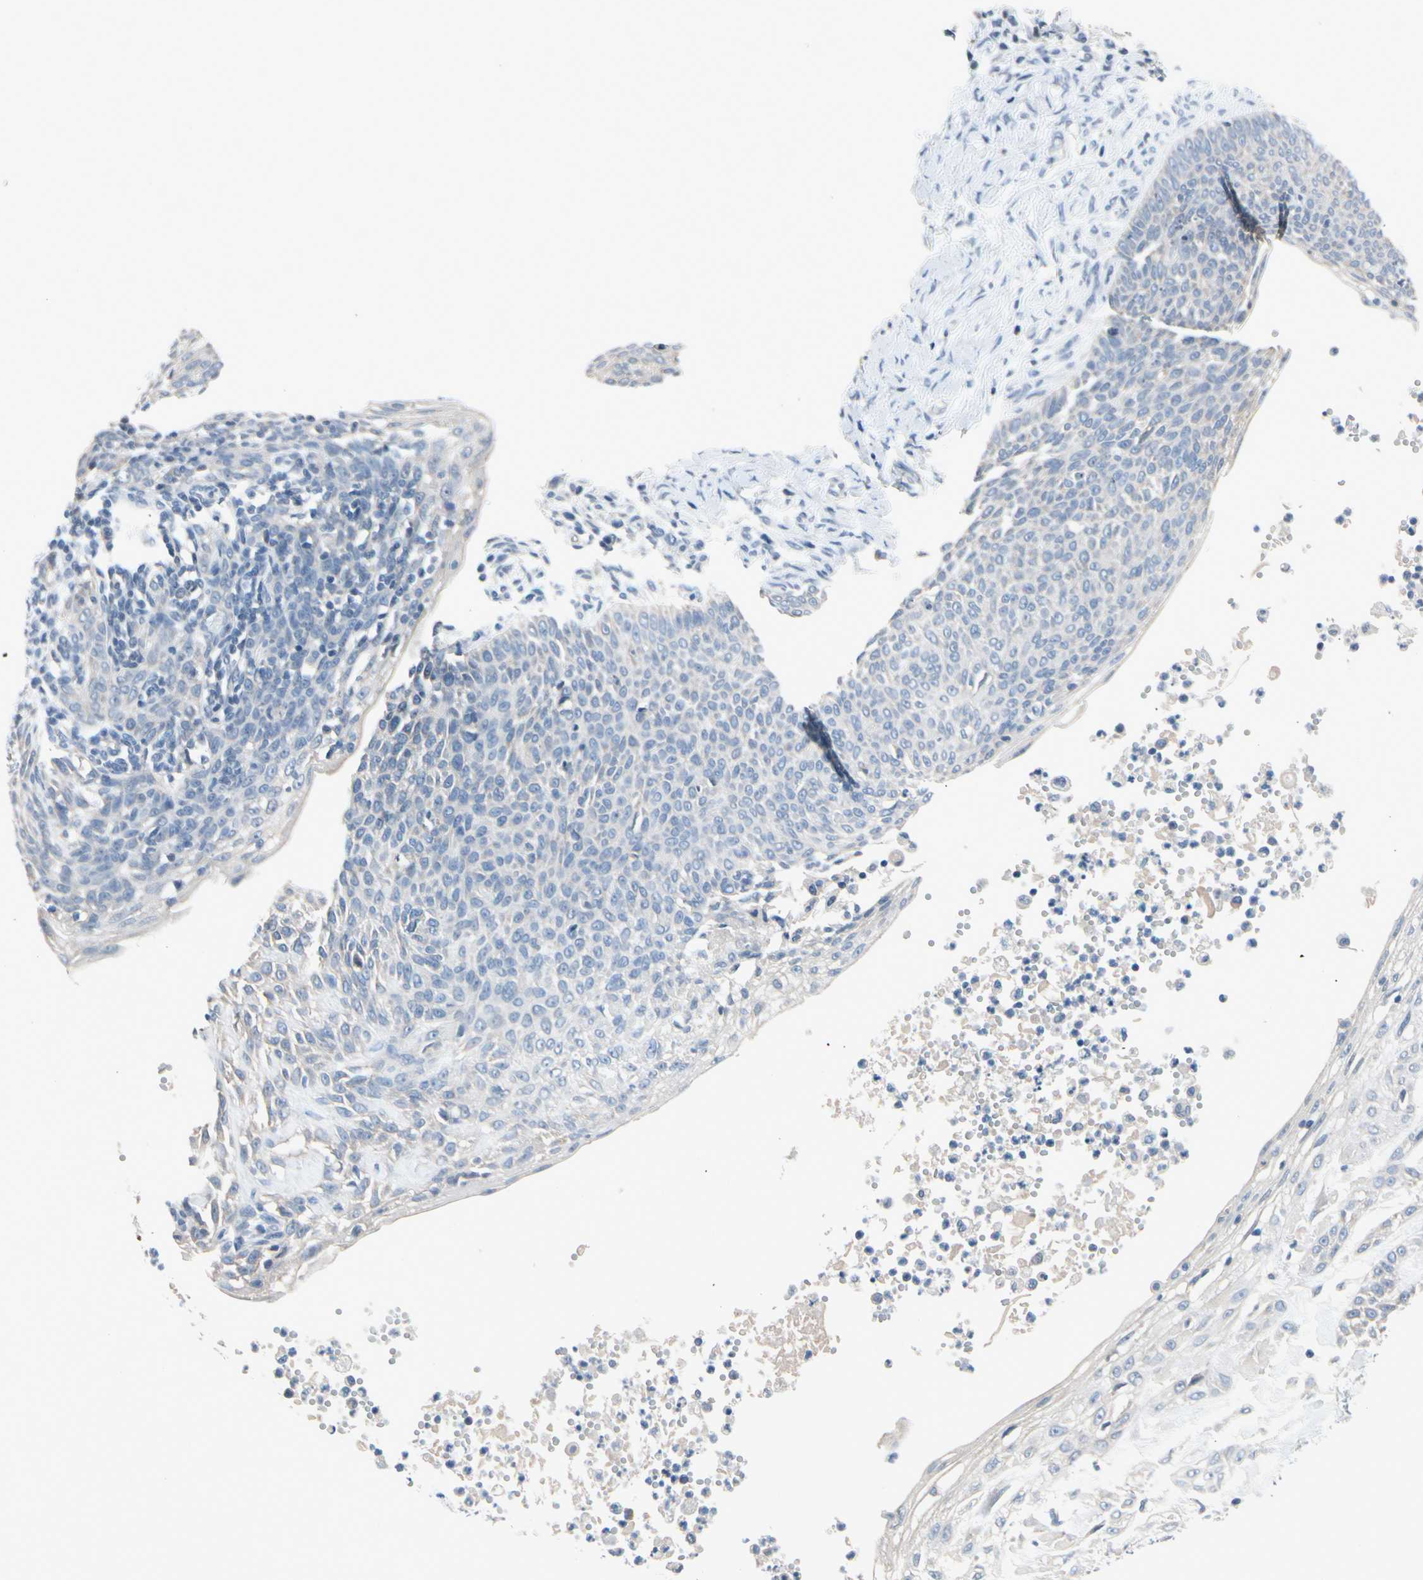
{"staining": {"intensity": "negative", "quantity": "none", "location": "none"}, "tissue": "skin cancer", "cell_type": "Tumor cells", "image_type": "cancer", "snomed": [{"axis": "morphology", "description": "Normal tissue, NOS"}, {"axis": "morphology", "description": "Basal cell carcinoma"}, {"axis": "topography", "description": "Skin"}], "caption": "This is a micrograph of IHC staining of skin cancer (basal cell carcinoma), which shows no staining in tumor cells.", "gene": "PGR", "patient": {"sex": "male", "age": 87}}